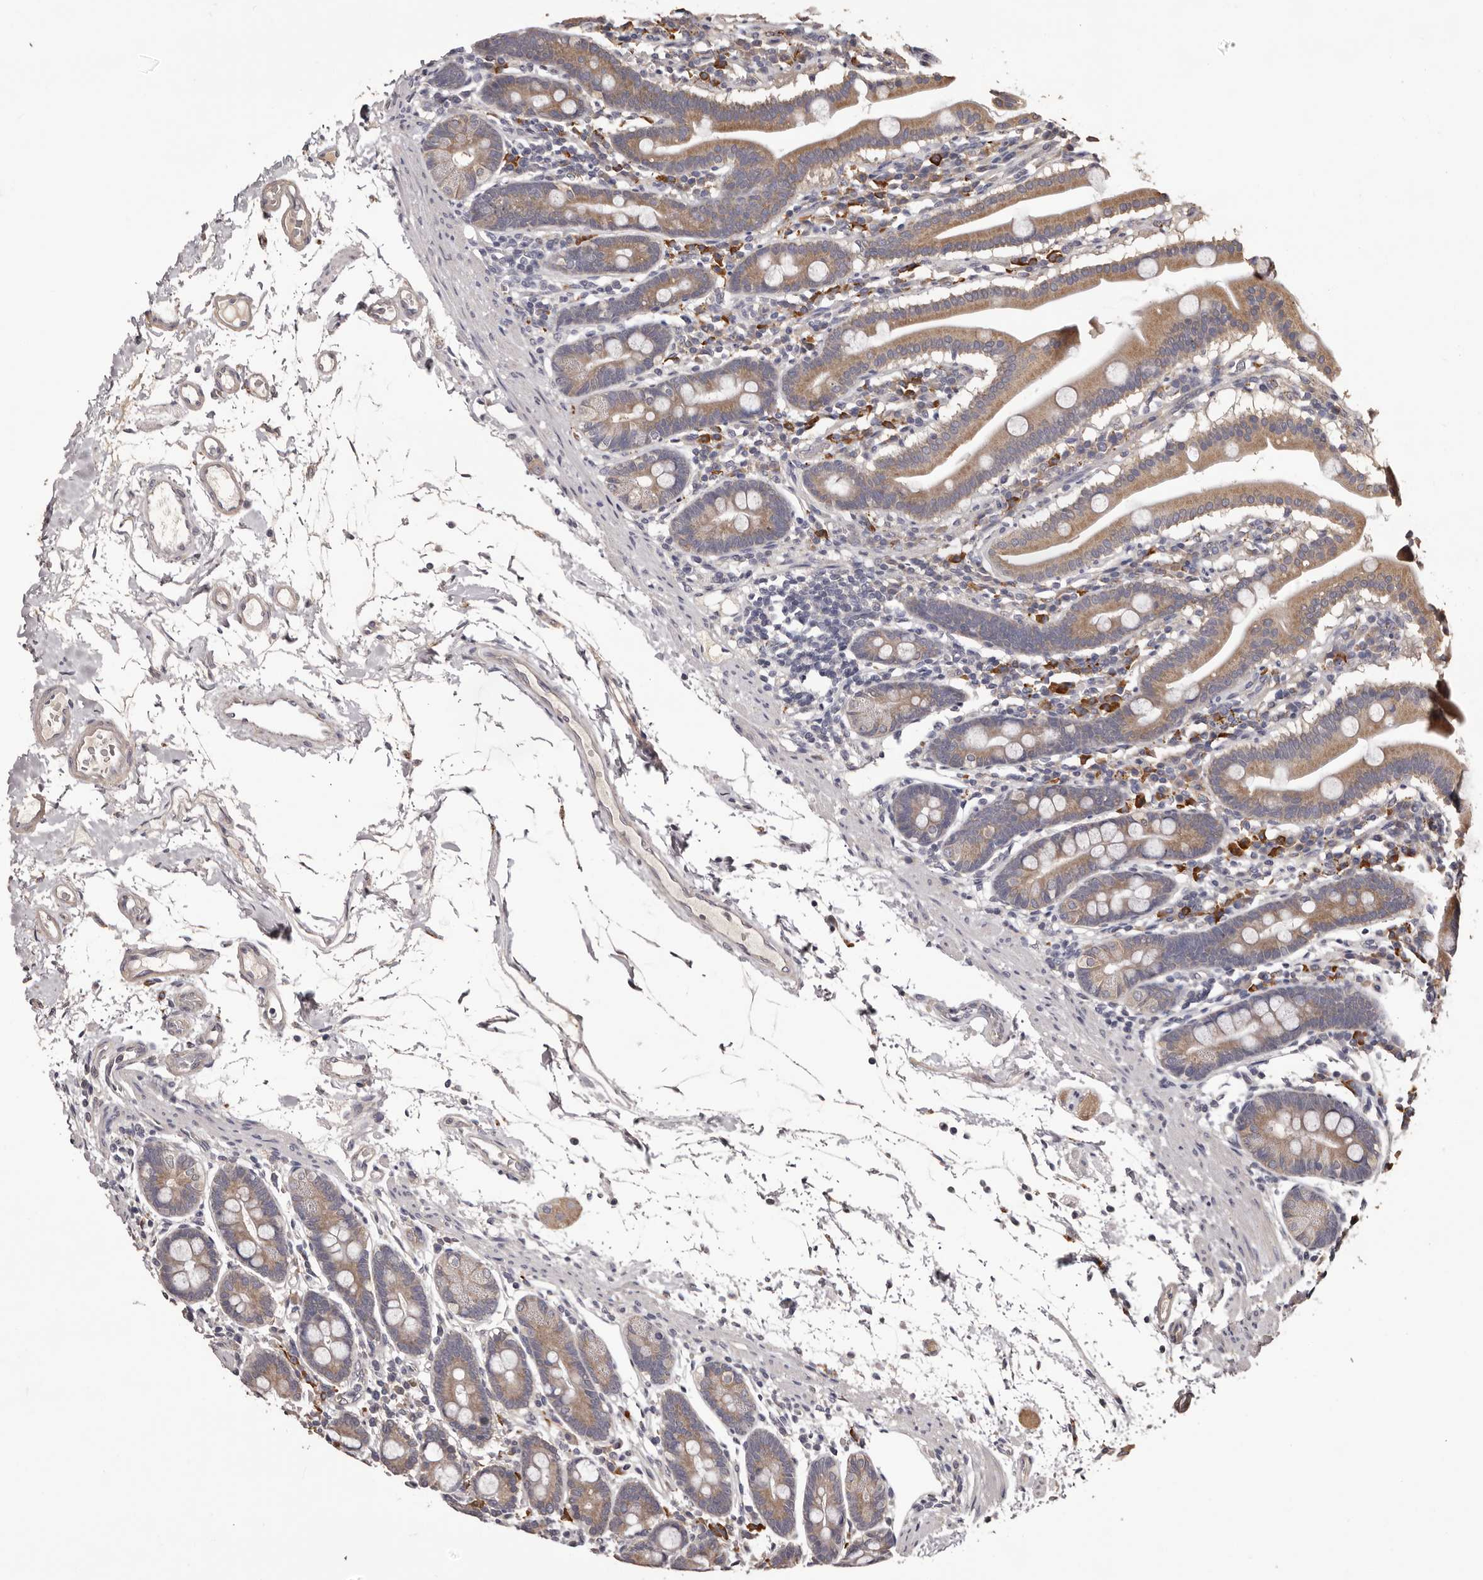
{"staining": {"intensity": "moderate", "quantity": ">75%", "location": "cytoplasmic/membranous"}, "tissue": "duodenum", "cell_type": "Glandular cells", "image_type": "normal", "snomed": [{"axis": "morphology", "description": "Normal tissue, NOS"}, {"axis": "morphology", "description": "Adenocarcinoma, NOS"}, {"axis": "topography", "description": "Pancreas"}, {"axis": "topography", "description": "Duodenum"}], "caption": "Moderate cytoplasmic/membranous positivity for a protein is appreciated in approximately >75% of glandular cells of unremarkable duodenum using immunohistochemistry.", "gene": "ETNK1", "patient": {"sex": "male", "age": 50}}